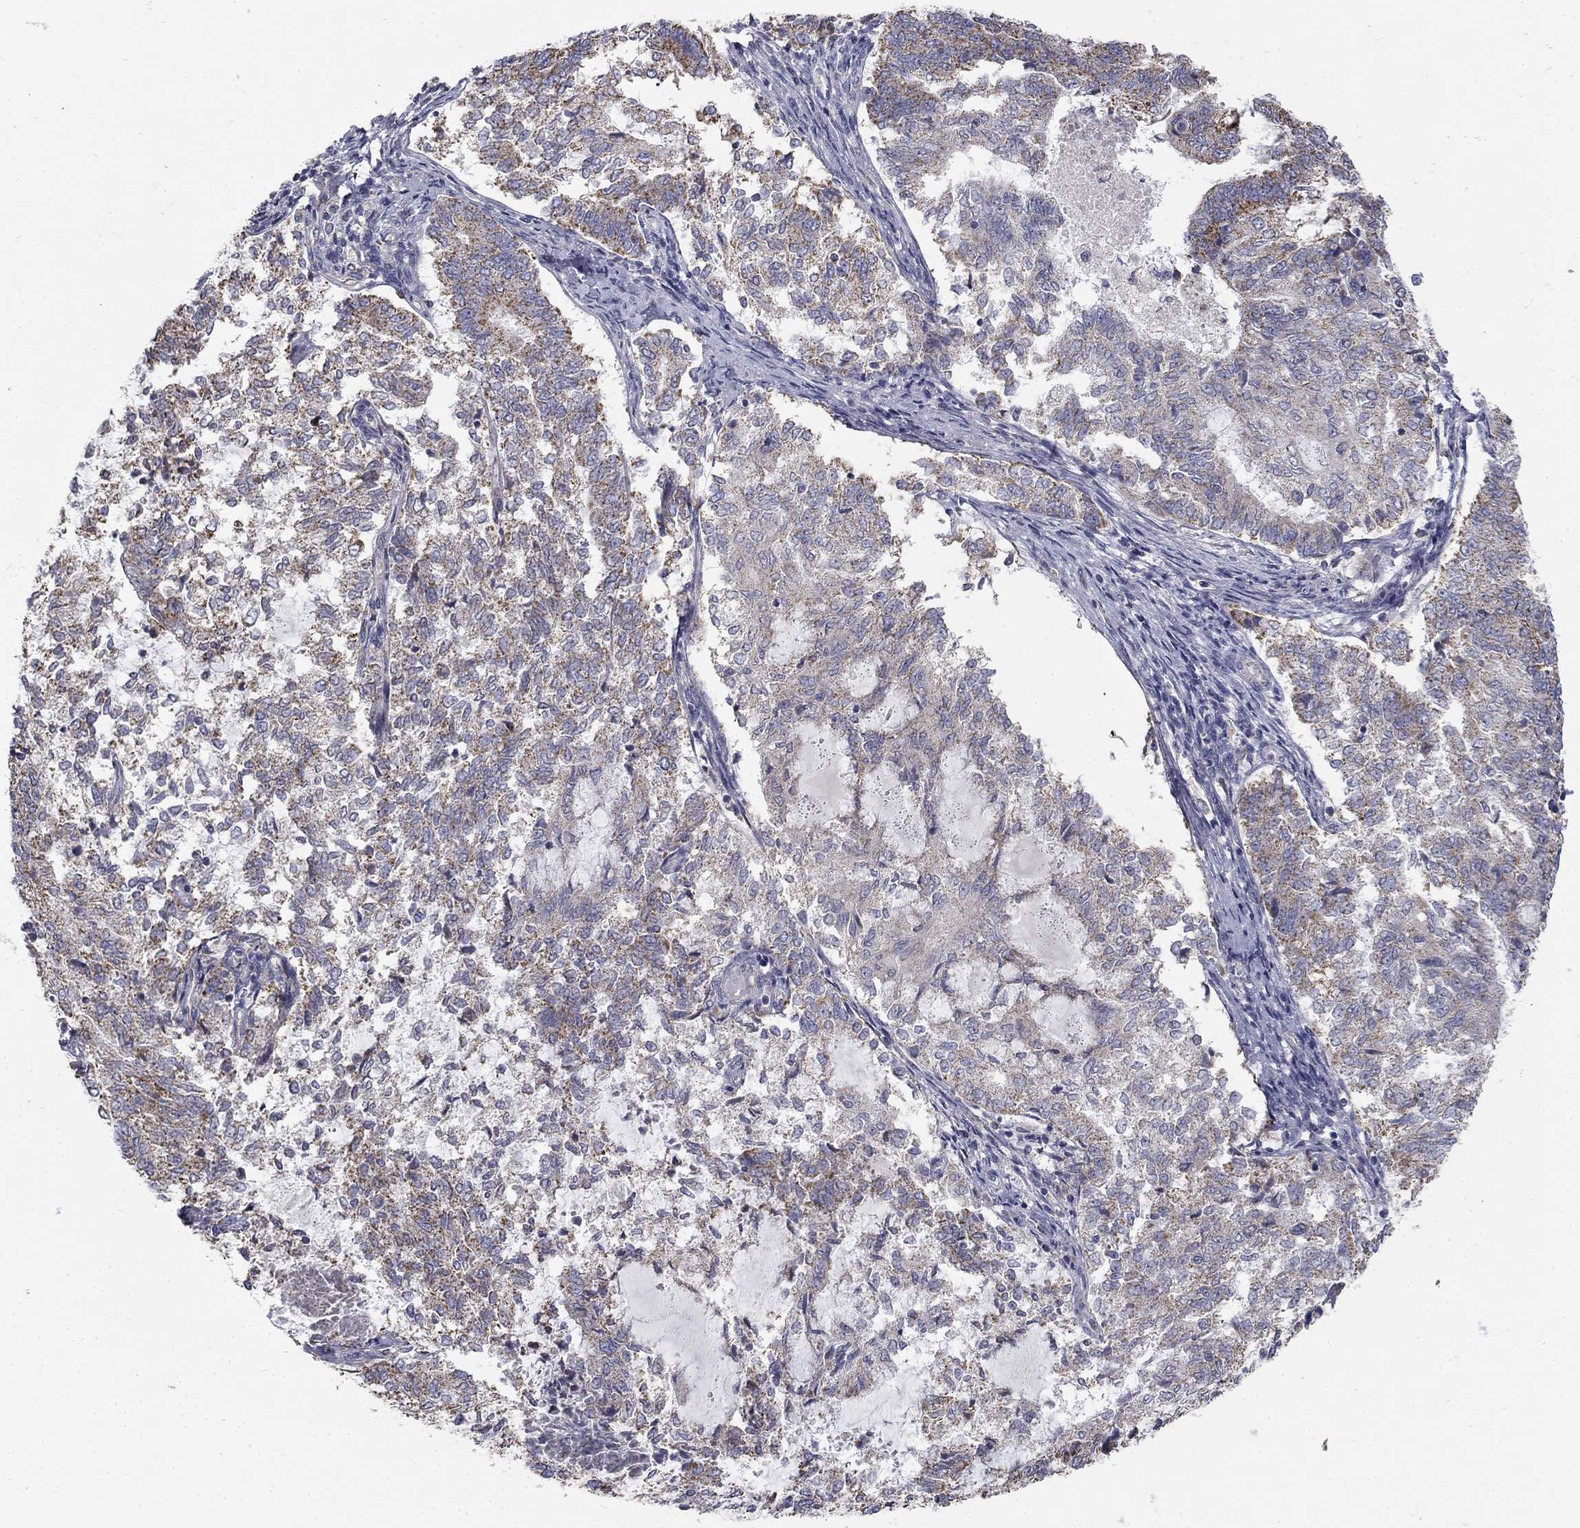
{"staining": {"intensity": "moderate", "quantity": "<25%", "location": "nuclear"}, "tissue": "endometrial cancer", "cell_type": "Tumor cells", "image_type": "cancer", "snomed": [{"axis": "morphology", "description": "Adenocarcinoma, NOS"}, {"axis": "topography", "description": "Endometrium"}], "caption": "Approximately <25% of tumor cells in endometrial cancer (adenocarcinoma) show moderate nuclear protein positivity as visualized by brown immunohistochemical staining.", "gene": "SLC2A9", "patient": {"sex": "female", "age": 65}}